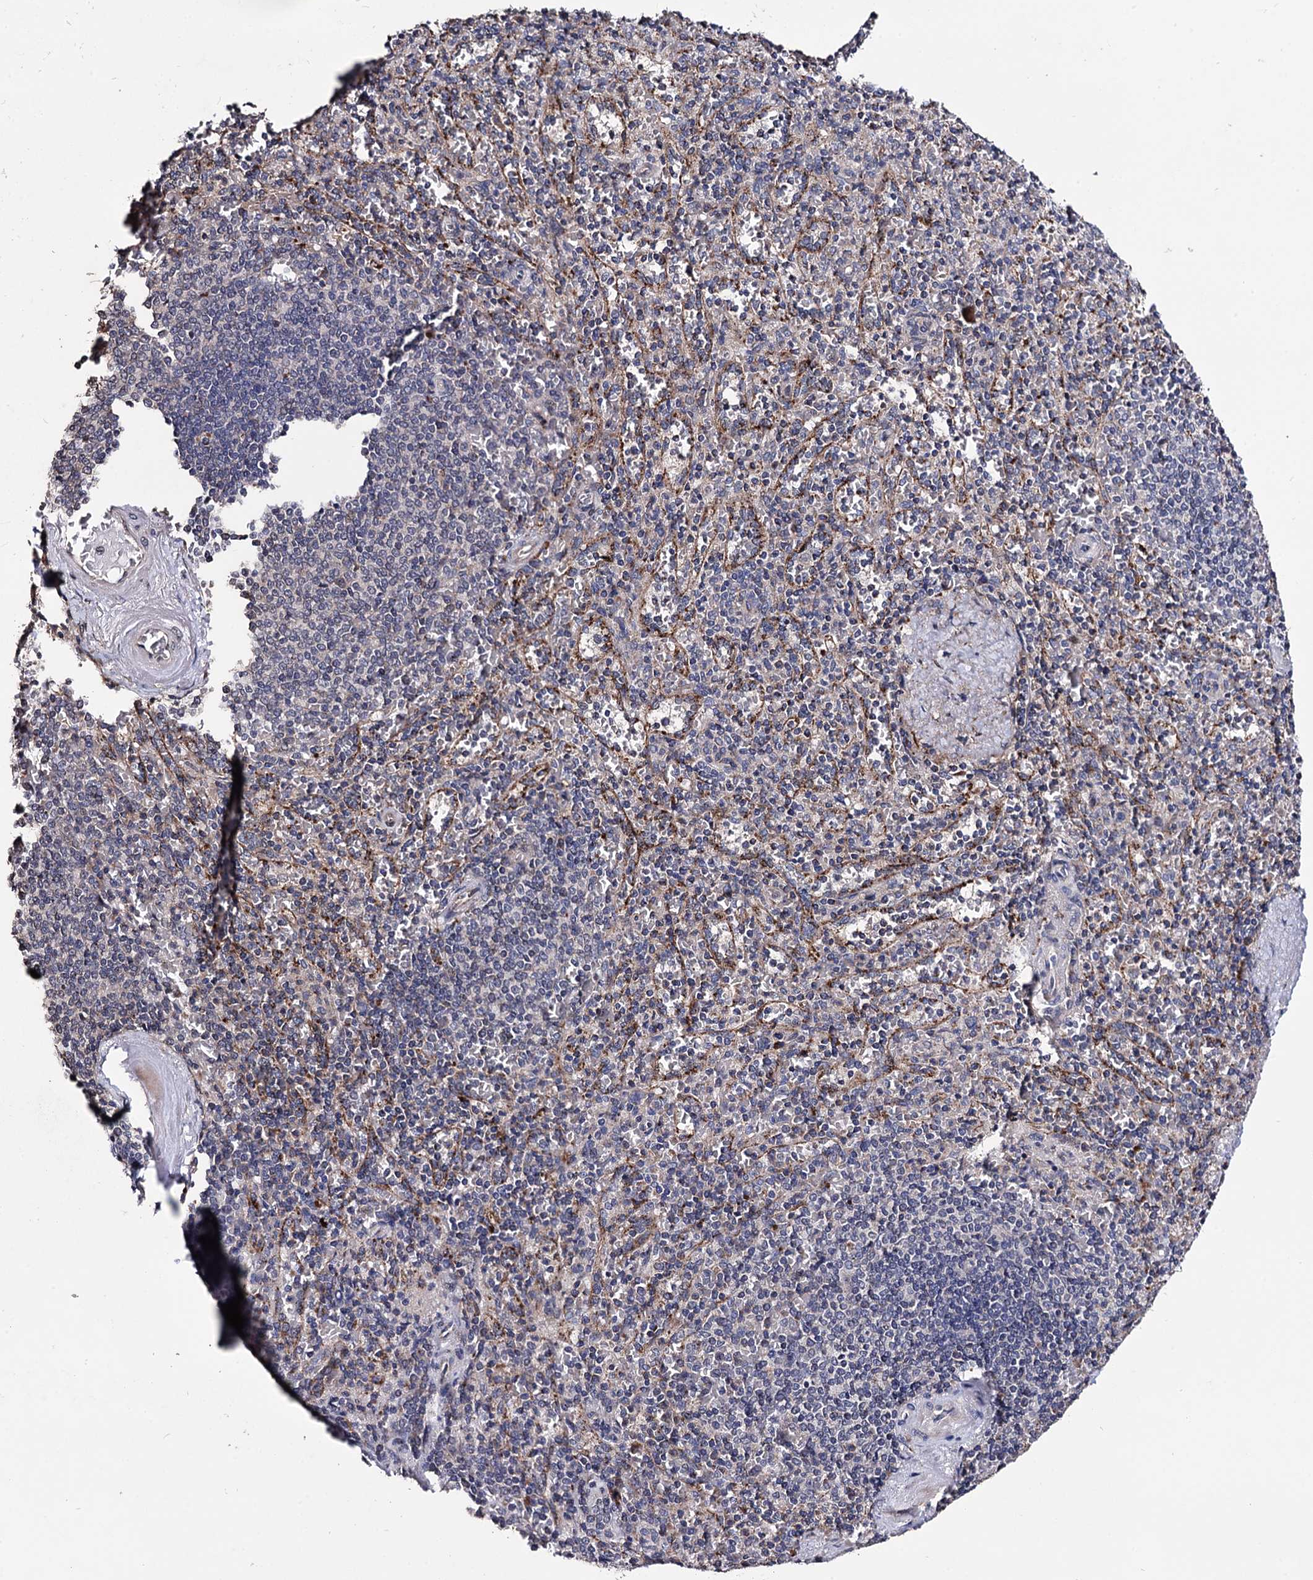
{"staining": {"intensity": "moderate", "quantity": "<25%", "location": "cytoplasmic/membranous"}, "tissue": "spleen", "cell_type": "Cells in red pulp", "image_type": "normal", "snomed": [{"axis": "morphology", "description": "Normal tissue, NOS"}, {"axis": "topography", "description": "Spleen"}], "caption": "A high-resolution histopathology image shows immunohistochemistry staining of benign spleen, which demonstrates moderate cytoplasmic/membranous expression in about <25% of cells in red pulp.", "gene": "MICAL2", "patient": {"sex": "male", "age": 82}}